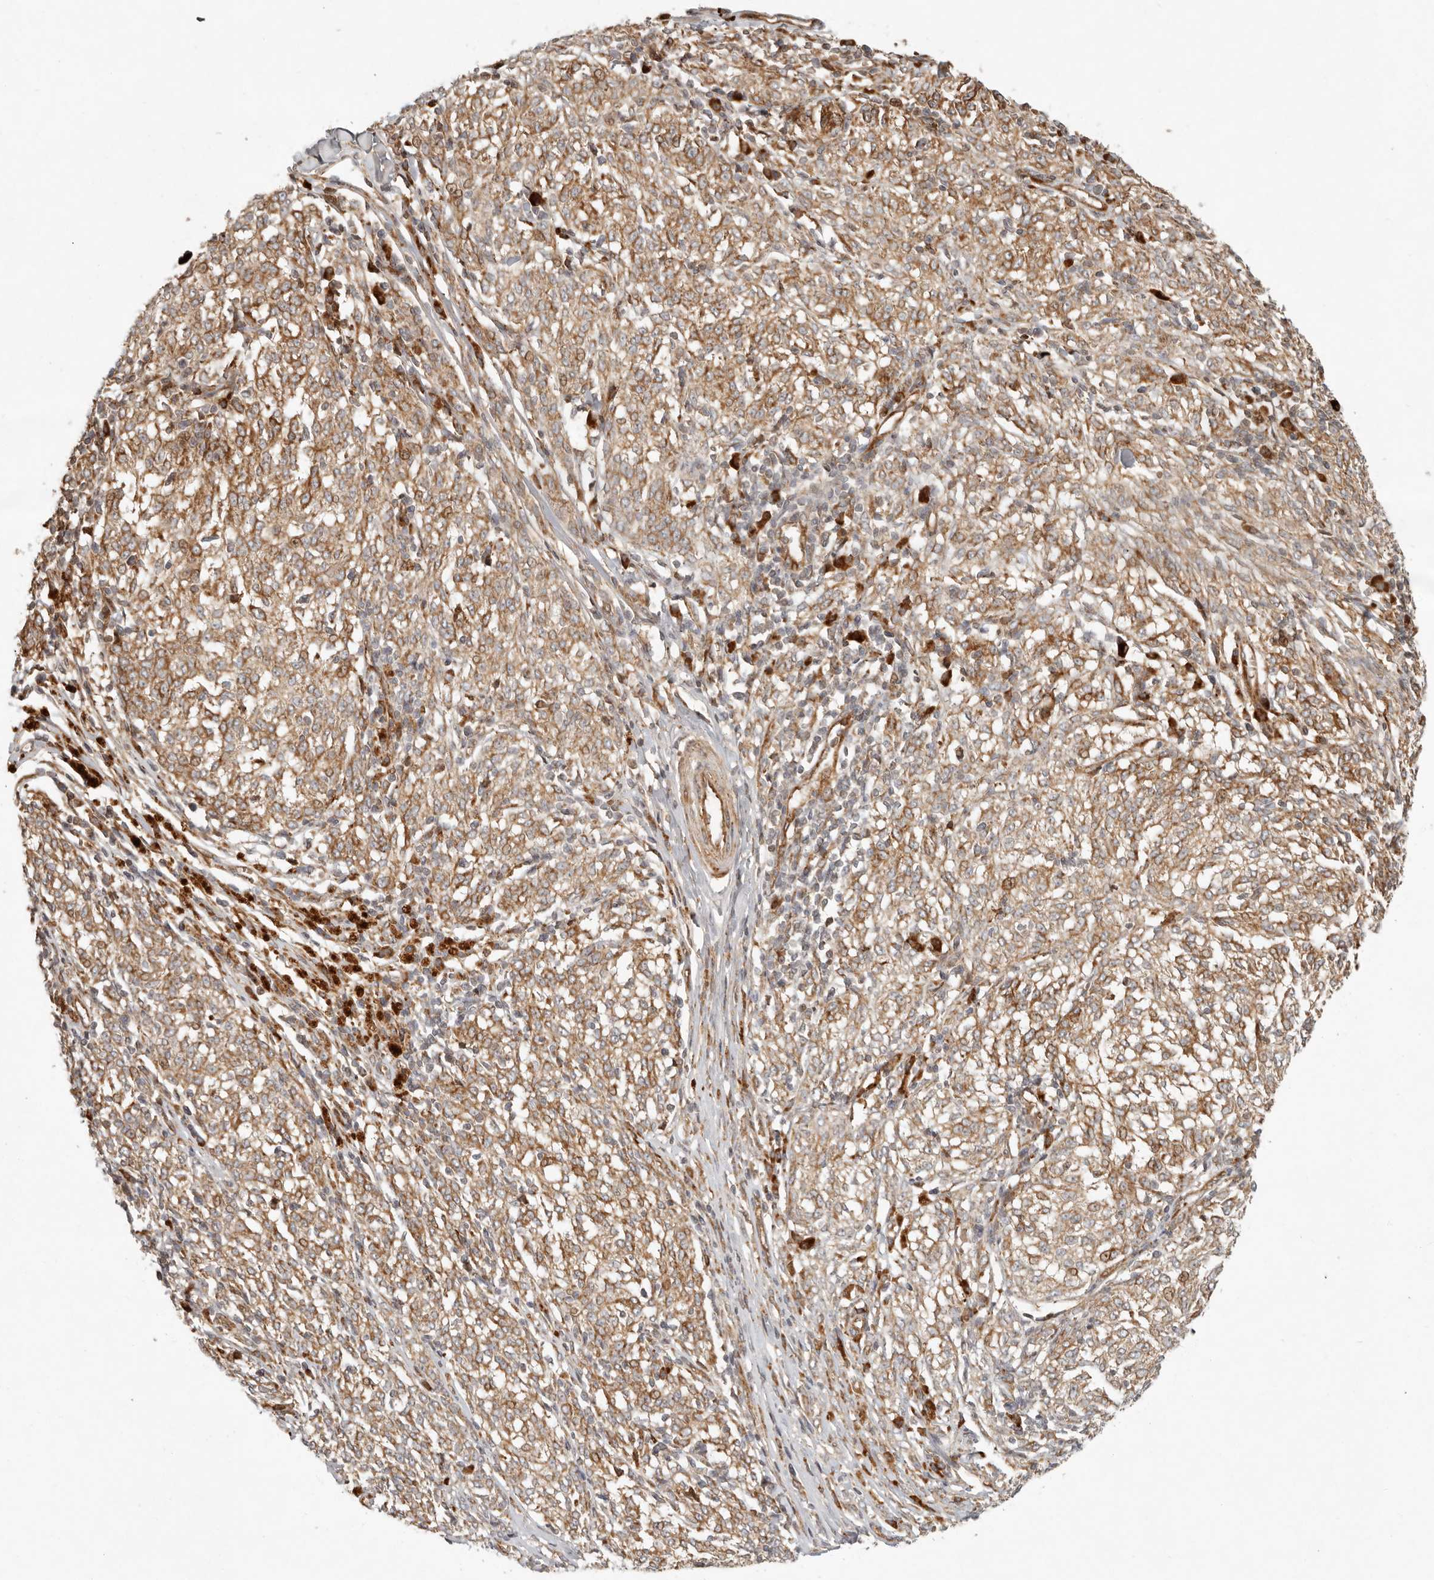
{"staining": {"intensity": "moderate", "quantity": ">75%", "location": "cytoplasmic/membranous"}, "tissue": "melanoma", "cell_type": "Tumor cells", "image_type": "cancer", "snomed": [{"axis": "morphology", "description": "Malignant melanoma, NOS"}, {"axis": "topography", "description": "Skin"}], "caption": "Melanoma was stained to show a protein in brown. There is medium levels of moderate cytoplasmic/membranous expression in approximately >75% of tumor cells.", "gene": "KLHL38", "patient": {"sex": "female", "age": 72}}